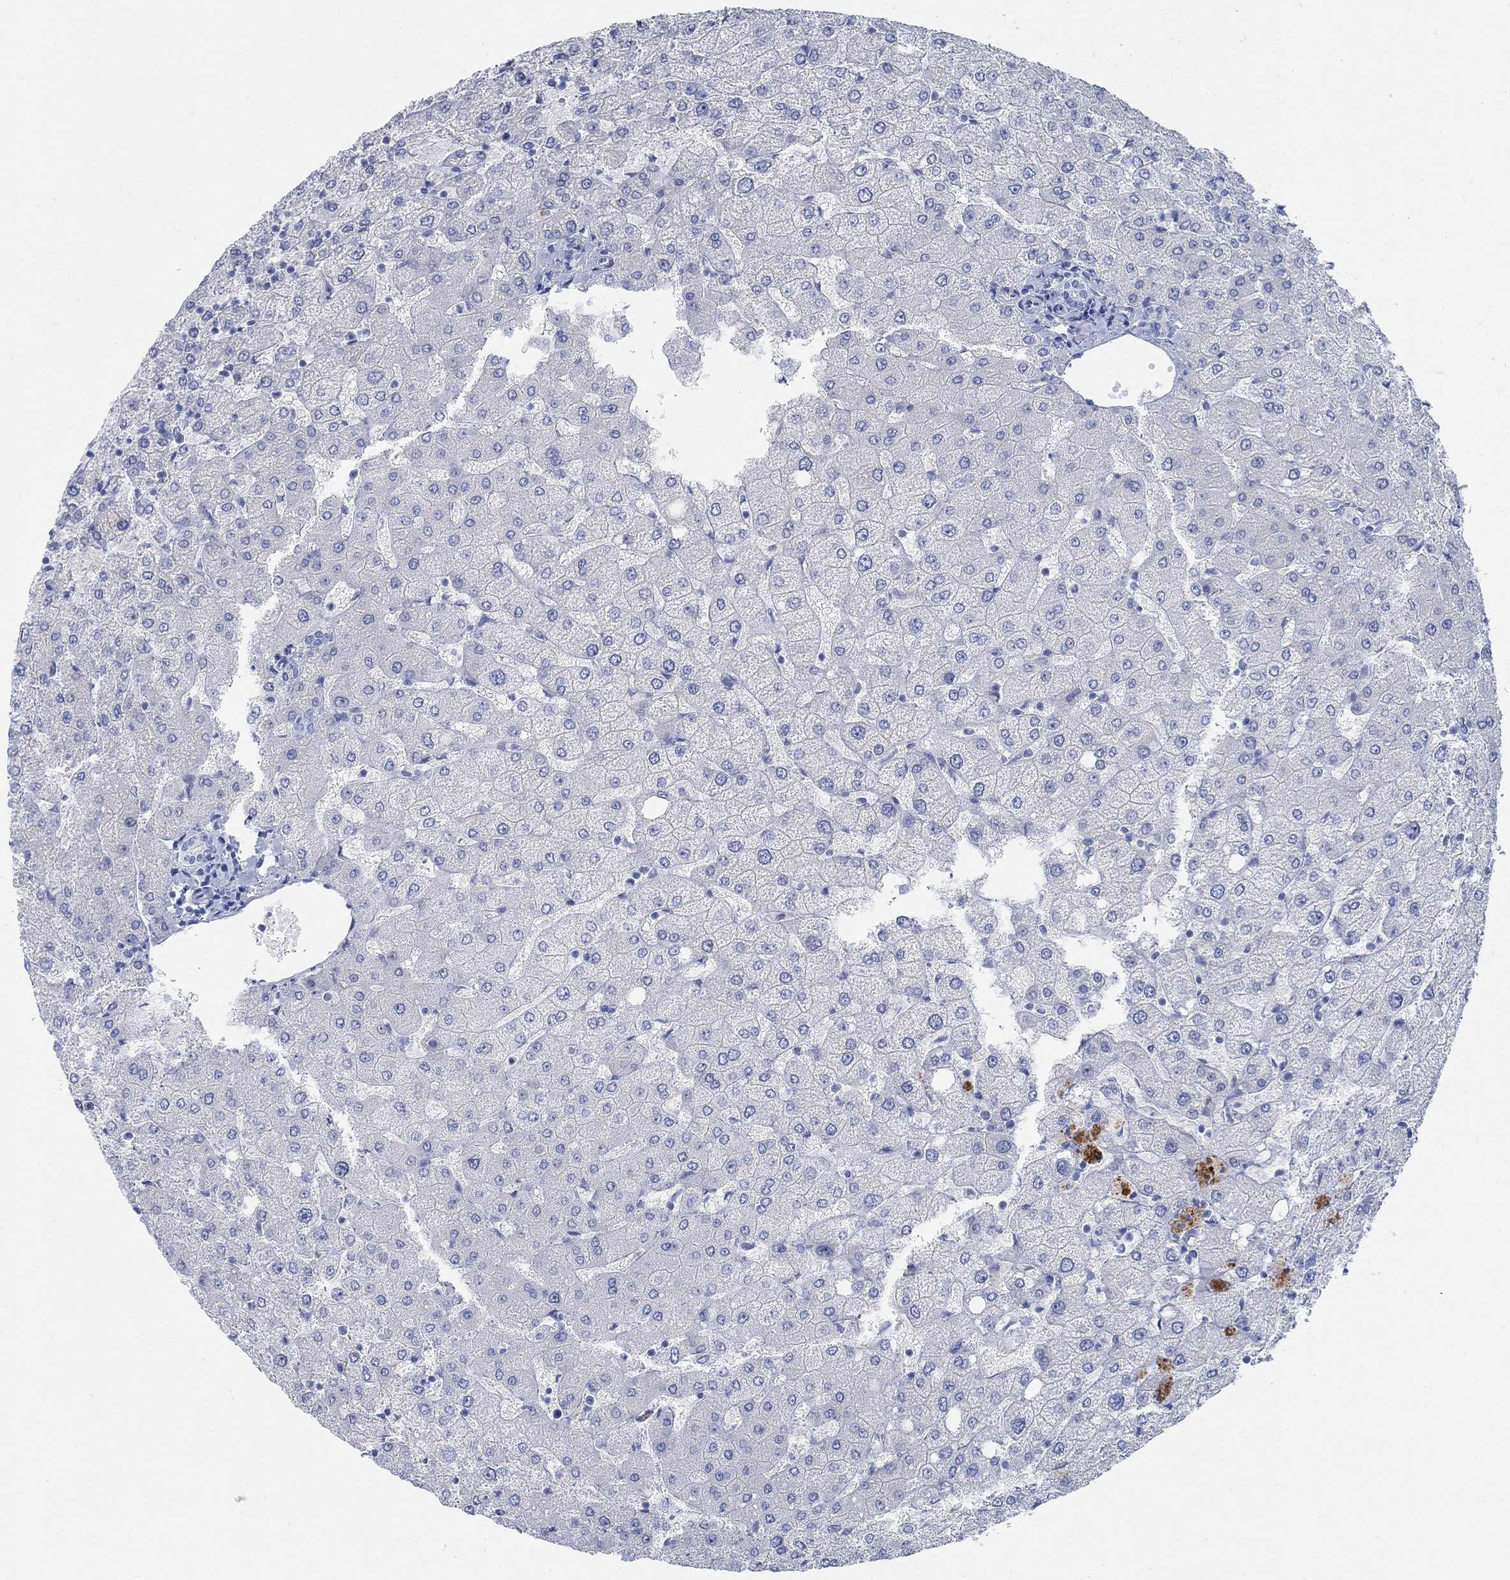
{"staining": {"intensity": "negative", "quantity": "none", "location": "none"}, "tissue": "liver", "cell_type": "Cholangiocytes", "image_type": "normal", "snomed": [{"axis": "morphology", "description": "Normal tissue, NOS"}, {"axis": "topography", "description": "Liver"}], "caption": "This is an immunohistochemistry (IHC) image of normal liver. There is no staining in cholangiocytes.", "gene": "RBM20", "patient": {"sex": "female", "age": 54}}